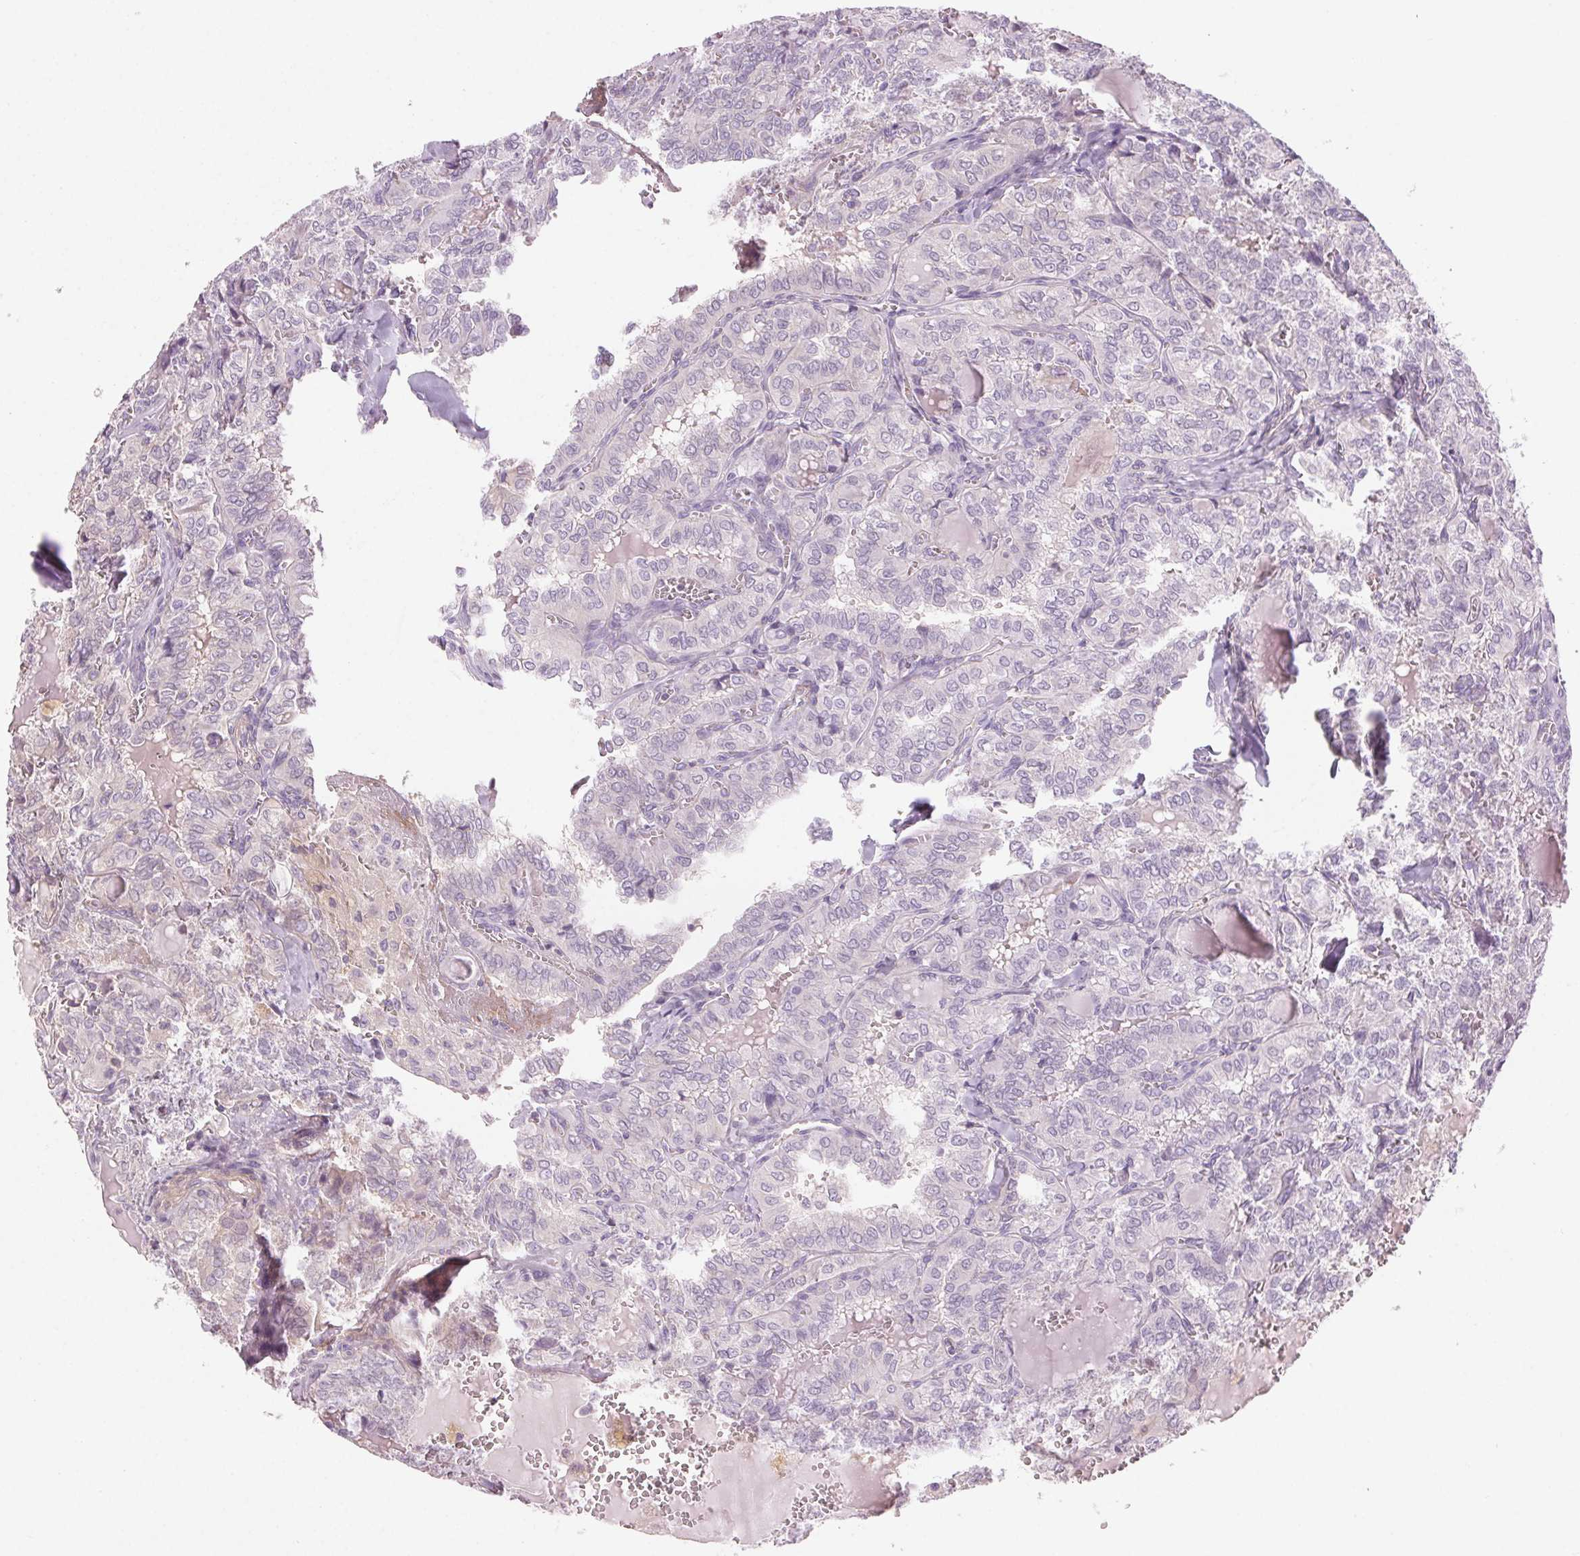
{"staining": {"intensity": "negative", "quantity": "none", "location": "none"}, "tissue": "thyroid cancer", "cell_type": "Tumor cells", "image_type": "cancer", "snomed": [{"axis": "morphology", "description": "Papillary adenocarcinoma, NOS"}, {"axis": "topography", "description": "Thyroid gland"}], "caption": "High magnification brightfield microscopy of thyroid papillary adenocarcinoma stained with DAB (3,3'-diaminobenzidine) (brown) and counterstained with hematoxylin (blue): tumor cells show no significant positivity.", "gene": "HHLA2", "patient": {"sex": "female", "age": 41}}